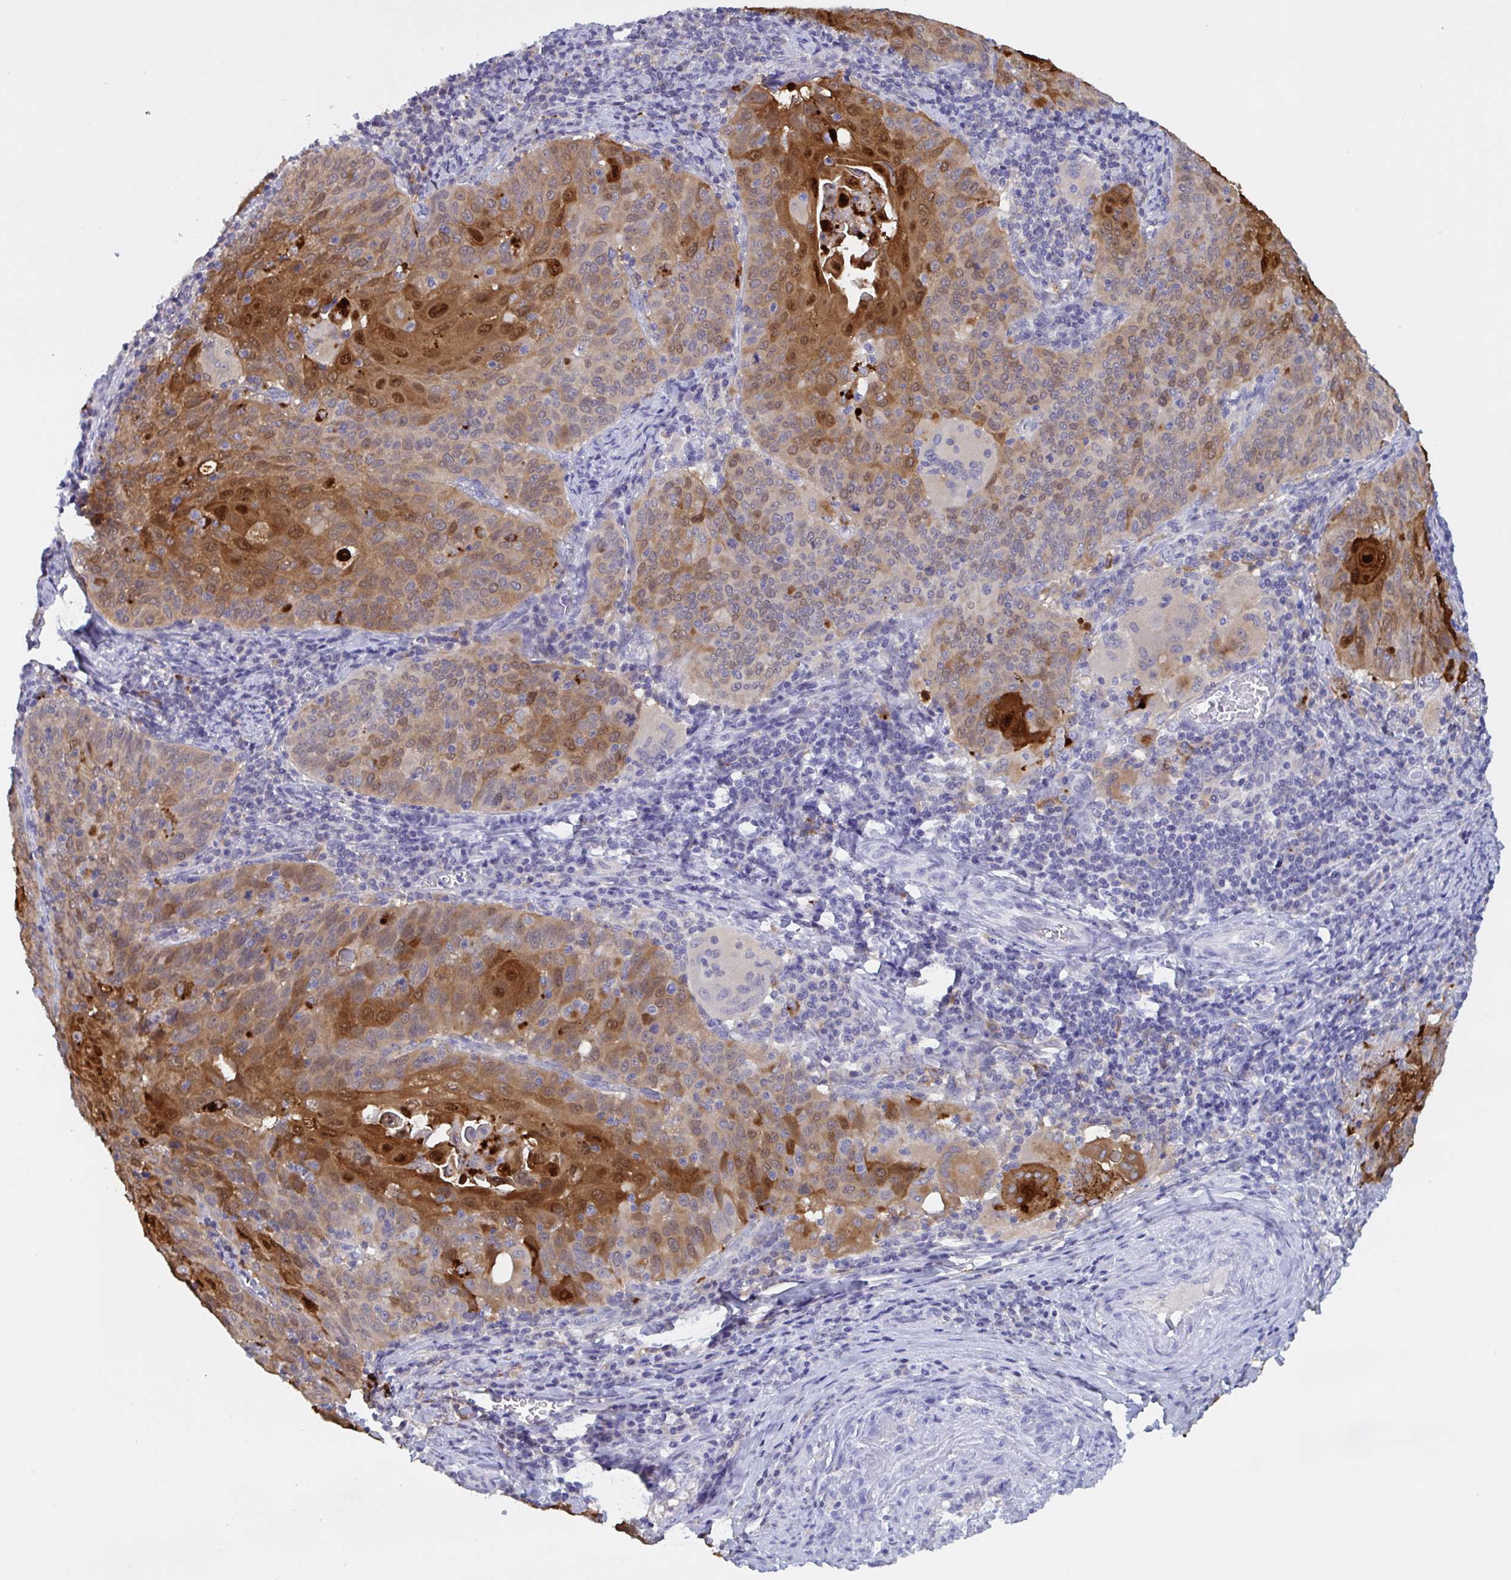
{"staining": {"intensity": "strong", "quantity": "25%-75%", "location": "cytoplasmic/membranous,nuclear"}, "tissue": "cervical cancer", "cell_type": "Tumor cells", "image_type": "cancer", "snomed": [{"axis": "morphology", "description": "Squamous cell carcinoma, NOS"}, {"axis": "topography", "description": "Cervix"}], "caption": "Approximately 25%-75% of tumor cells in cervical cancer exhibit strong cytoplasmic/membranous and nuclear protein expression as visualized by brown immunohistochemical staining.", "gene": "SERPINB13", "patient": {"sex": "female", "age": 65}}